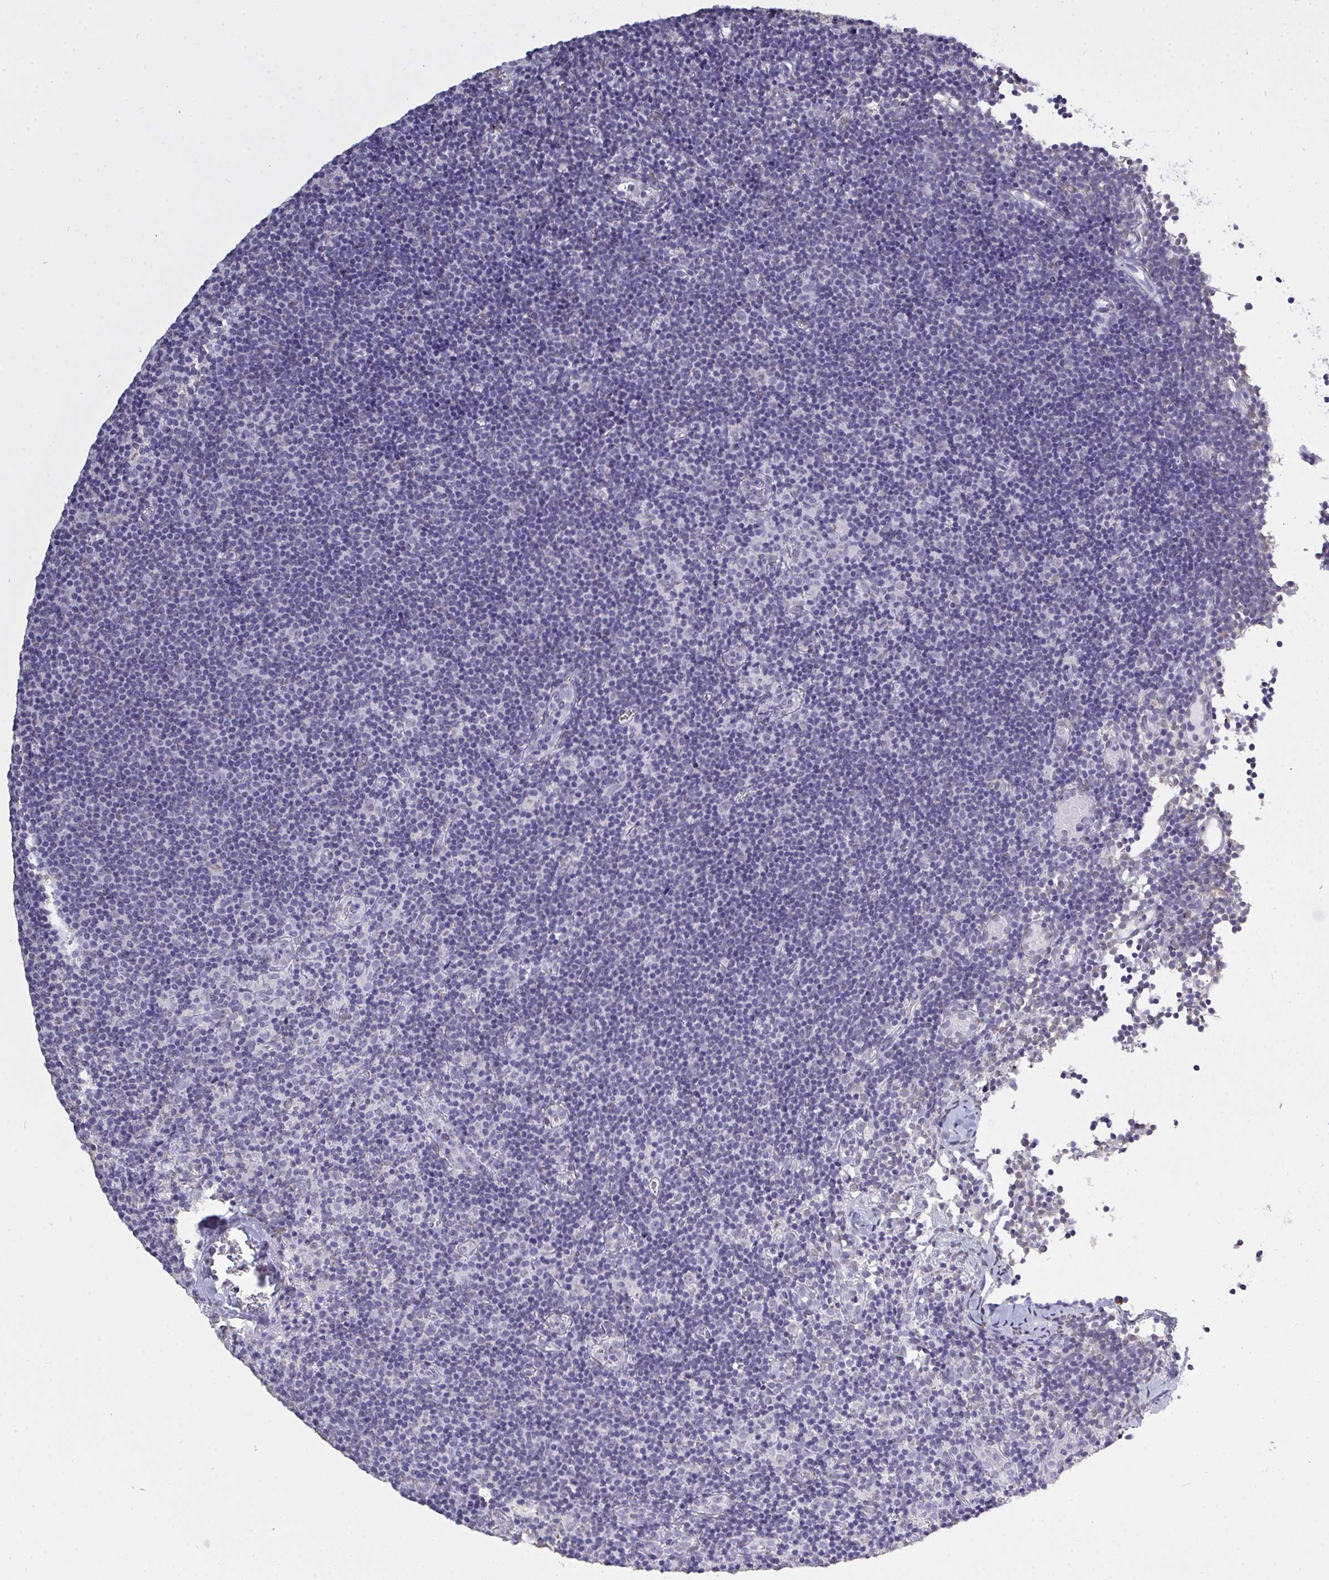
{"staining": {"intensity": "negative", "quantity": "none", "location": "none"}, "tissue": "lymph node", "cell_type": "Non-germinal center cells", "image_type": "normal", "snomed": [{"axis": "morphology", "description": "Normal tissue, NOS"}, {"axis": "topography", "description": "Lymph node"}], "caption": "DAB (3,3'-diaminobenzidine) immunohistochemical staining of benign human lymph node exhibits no significant expression in non-germinal center cells.", "gene": "SEMA6B", "patient": {"sex": "female", "age": 45}}